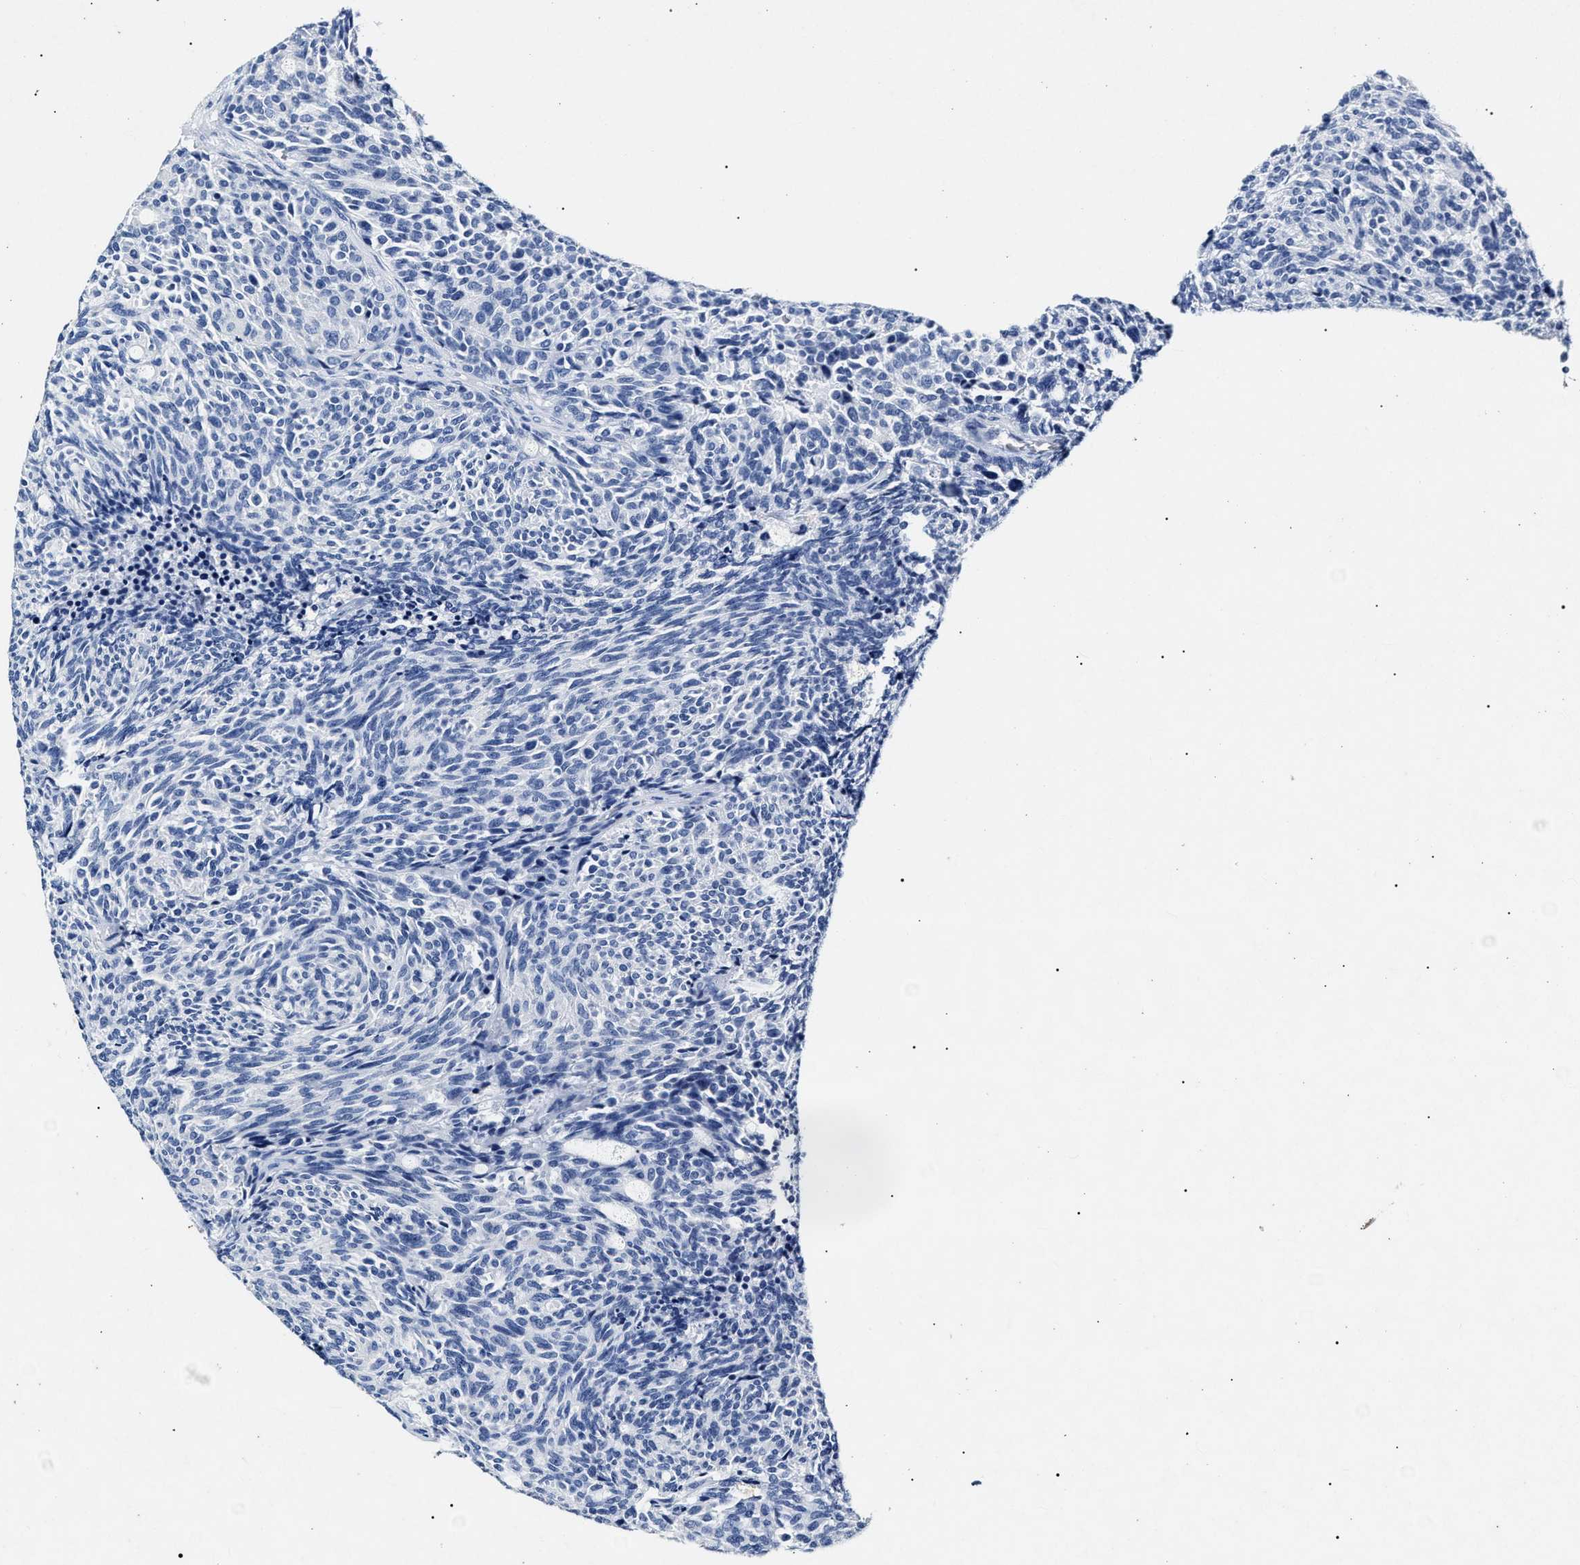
{"staining": {"intensity": "negative", "quantity": "none", "location": "none"}, "tissue": "carcinoid", "cell_type": "Tumor cells", "image_type": "cancer", "snomed": [{"axis": "morphology", "description": "Carcinoid, malignant, NOS"}, {"axis": "topography", "description": "Pancreas"}], "caption": "Immunohistochemistry (IHC) image of human carcinoid stained for a protein (brown), which displays no staining in tumor cells.", "gene": "LRRC8E", "patient": {"sex": "female", "age": 54}}